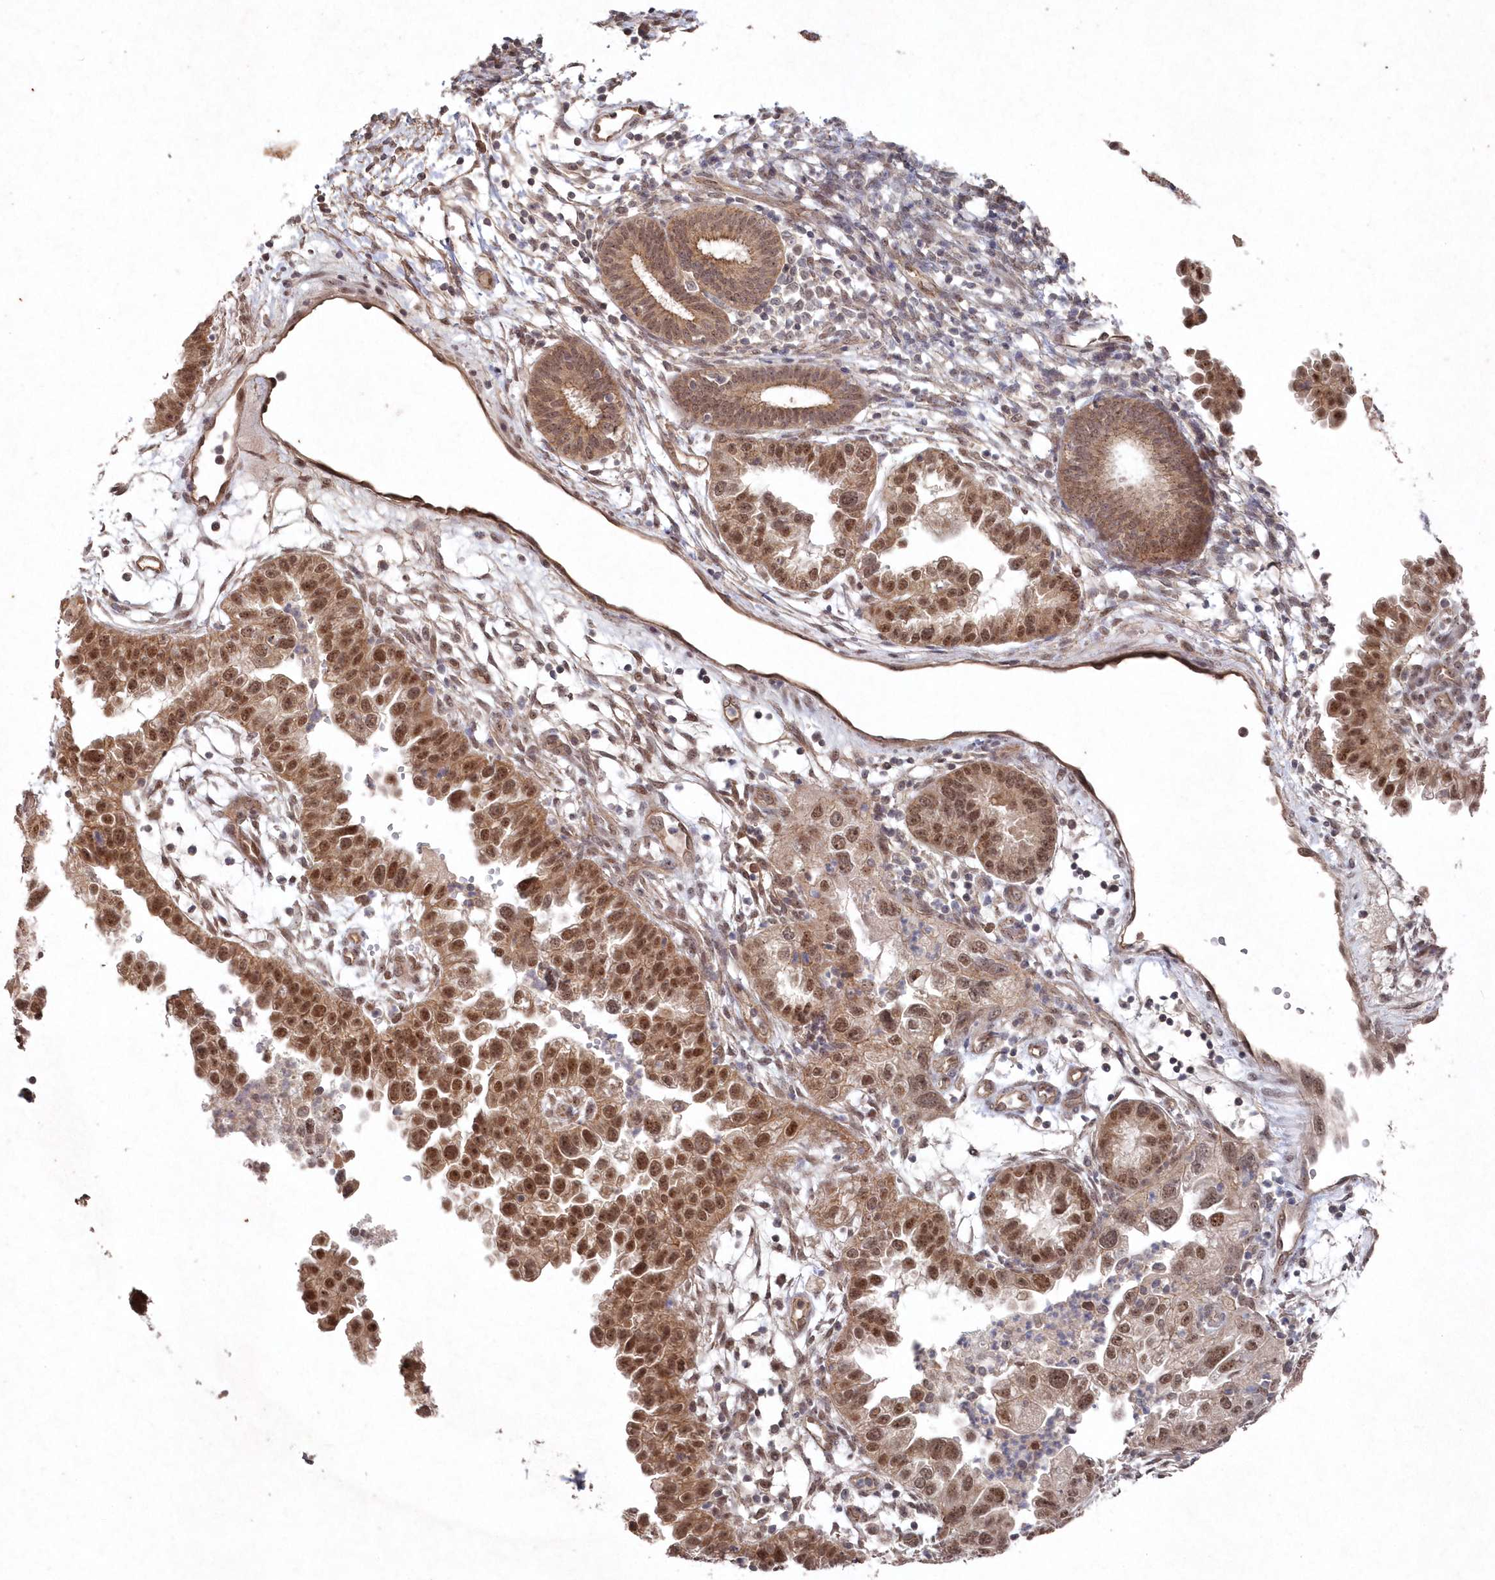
{"staining": {"intensity": "moderate", "quantity": ">75%", "location": "cytoplasmic/membranous,nuclear"}, "tissue": "endometrial cancer", "cell_type": "Tumor cells", "image_type": "cancer", "snomed": [{"axis": "morphology", "description": "Adenocarcinoma, NOS"}, {"axis": "topography", "description": "Endometrium"}], "caption": "Immunohistochemical staining of human endometrial cancer (adenocarcinoma) shows medium levels of moderate cytoplasmic/membranous and nuclear protein positivity in about >75% of tumor cells. (DAB (3,3'-diaminobenzidine) IHC with brightfield microscopy, high magnification).", "gene": "VSIG2", "patient": {"sex": "female", "age": 85}}